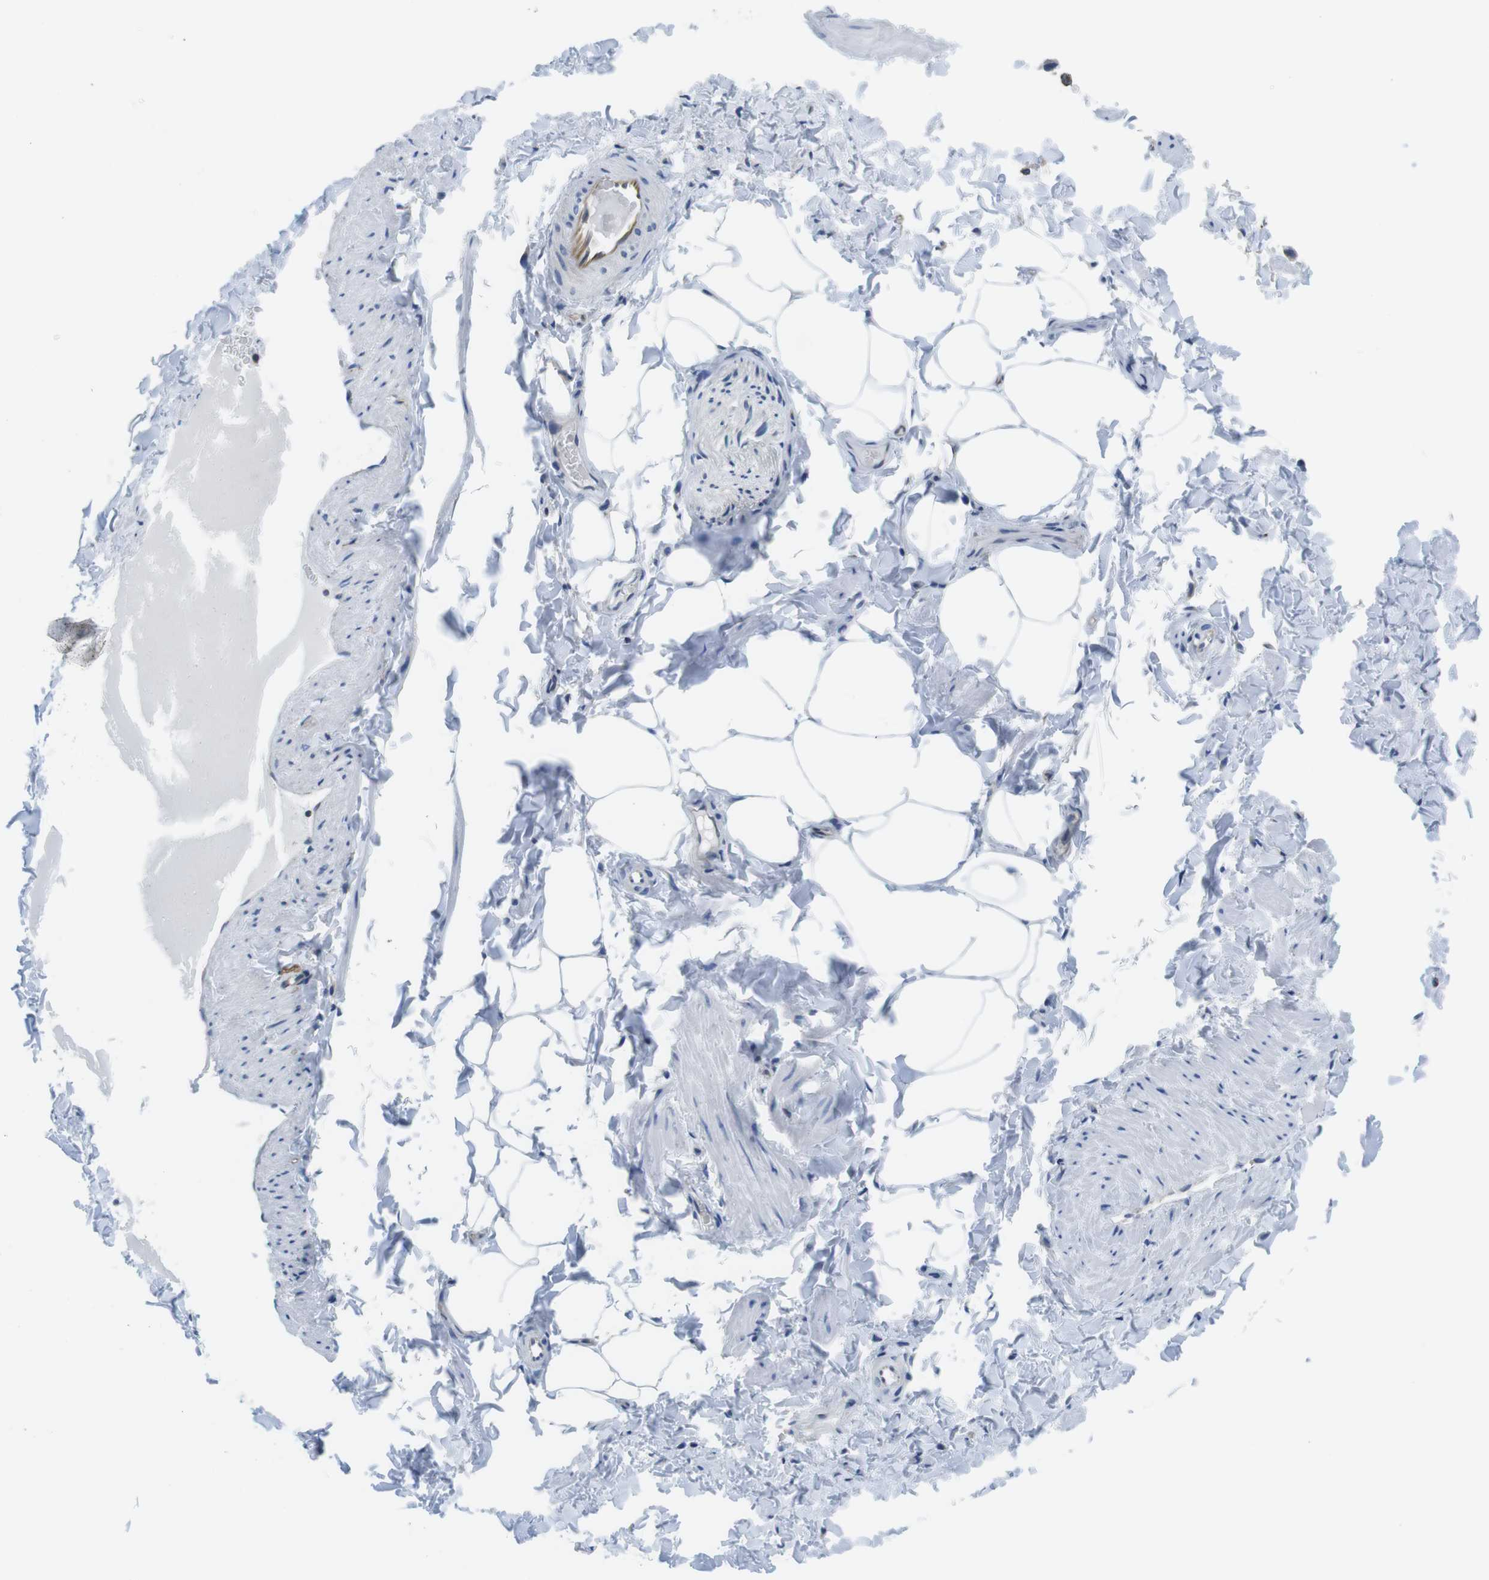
{"staining": {"intensity": "negative", "quantity": "none", "location": "none"}, "tissue": "adipose tissue", "cell_type": "Adipocytes", "image_type": "normal", "snomed": [{"axis": "morphology", "description": "Normal tissue, NOS"}, {"axis": "topography", "description": "Vascular tissue"}], "caption": "Immunohistochemistry of unremarkable adipose tissue demonstrates no expression in adipocytes.", "gene": "KCNE3", "patient": {"sex": "male", "age": 41}}